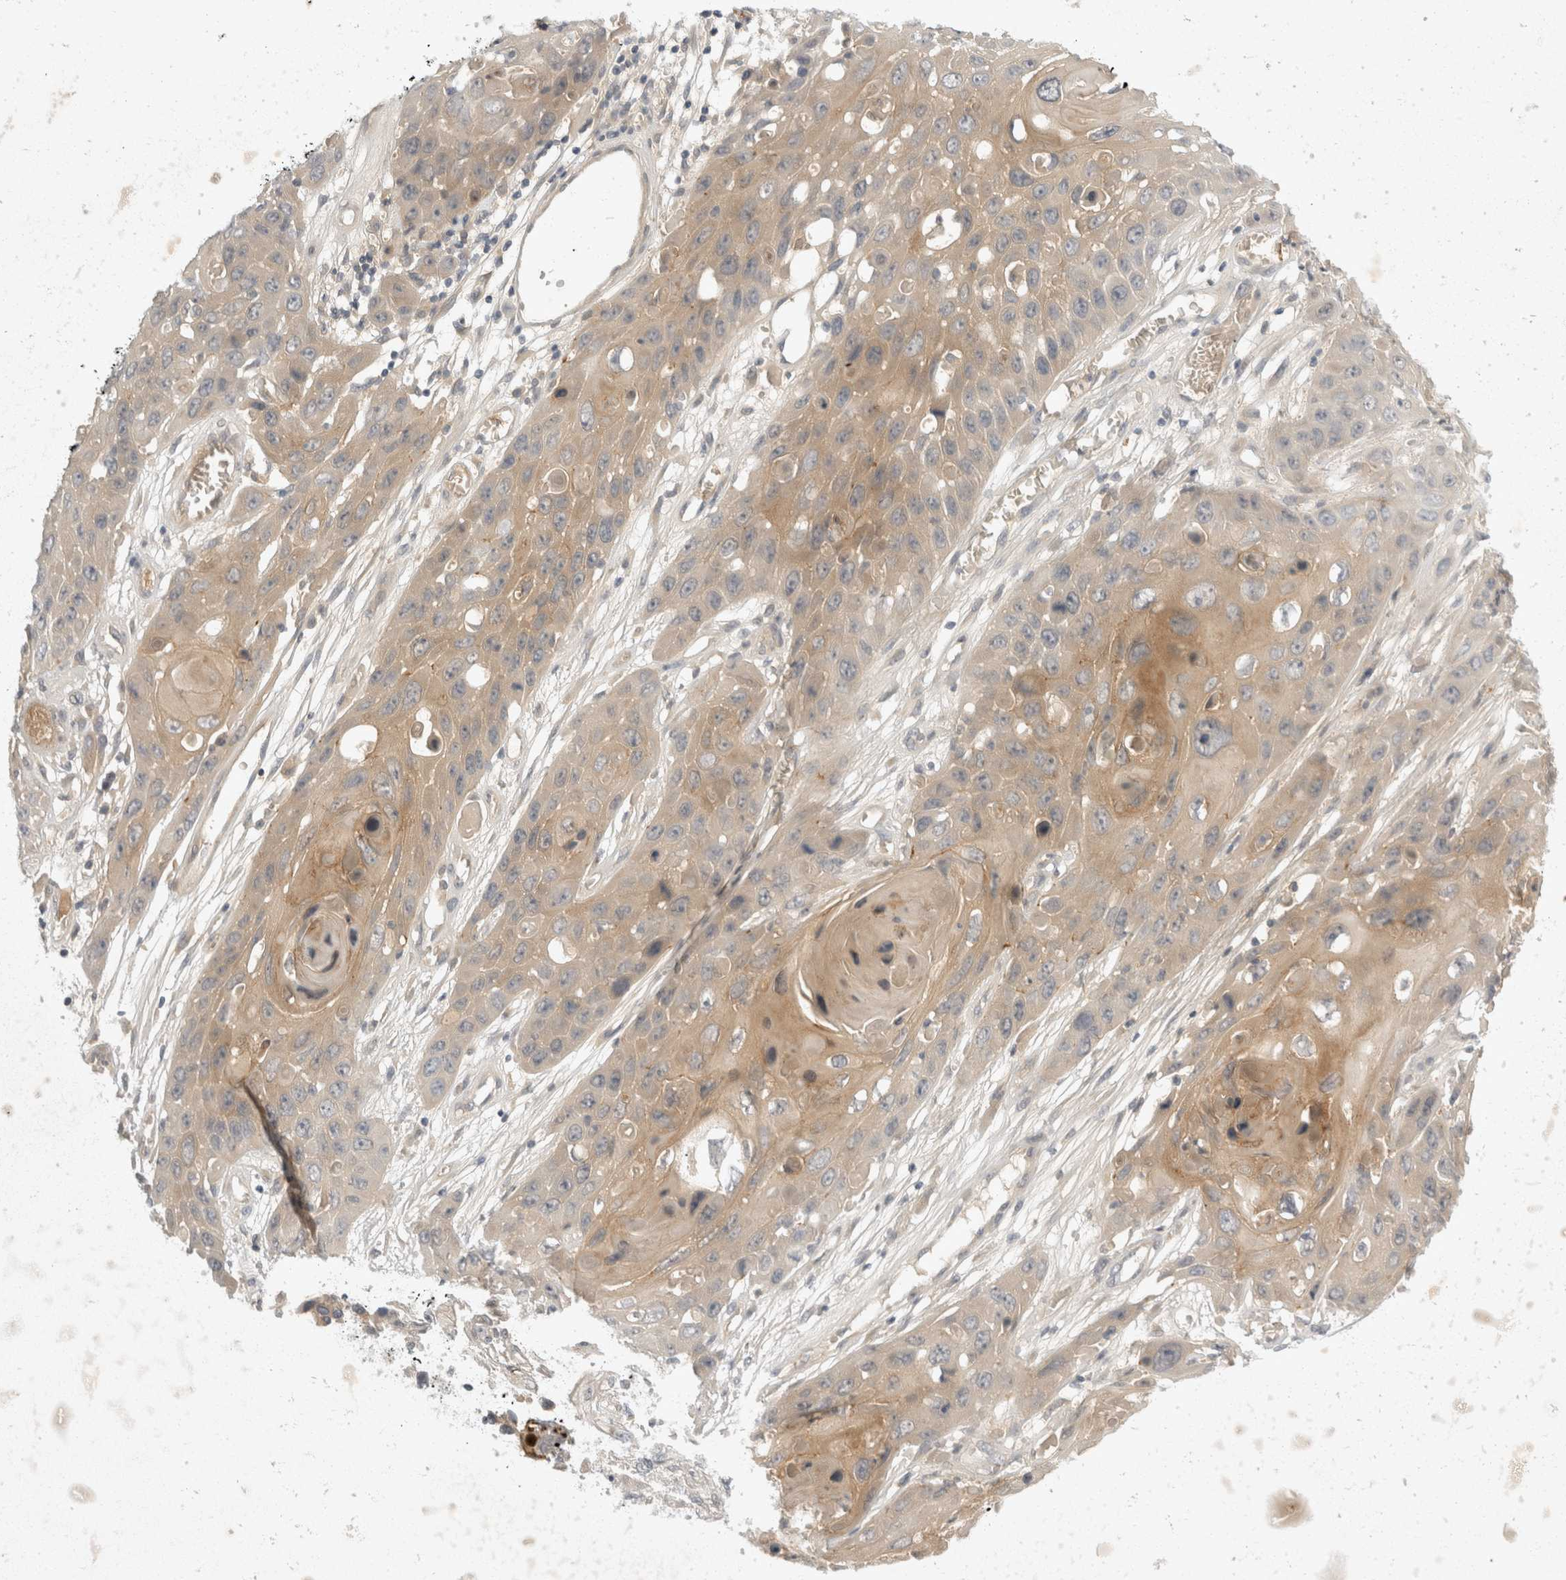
{"staining": {"intensity": "weak", "quantity": "25%-75%", "location": "cytoplasmic/membranous"}, "tissue": "skin cancer", "cell_type": "Tumor cells", "image_type": "cancer", "snomed": [{"axis": "morphology", "description": "Squamous cell carcinoma, NOS"}, {"axis": "topography", "description": "Skin"}], "caption": "Skin cancer tissue demonstrates weak cytoplasmic/membranous expression in about 25%-75% of tumor cells, visualized by immunohistochemistry. The staining was performed using DAB to visualize the protein expression in brown, while the nuclei were stained in blue with hematoxylin (Magnification: 20x).", "gene": "TOM1L2", "patient": {"sex": "male", "age": 55}}